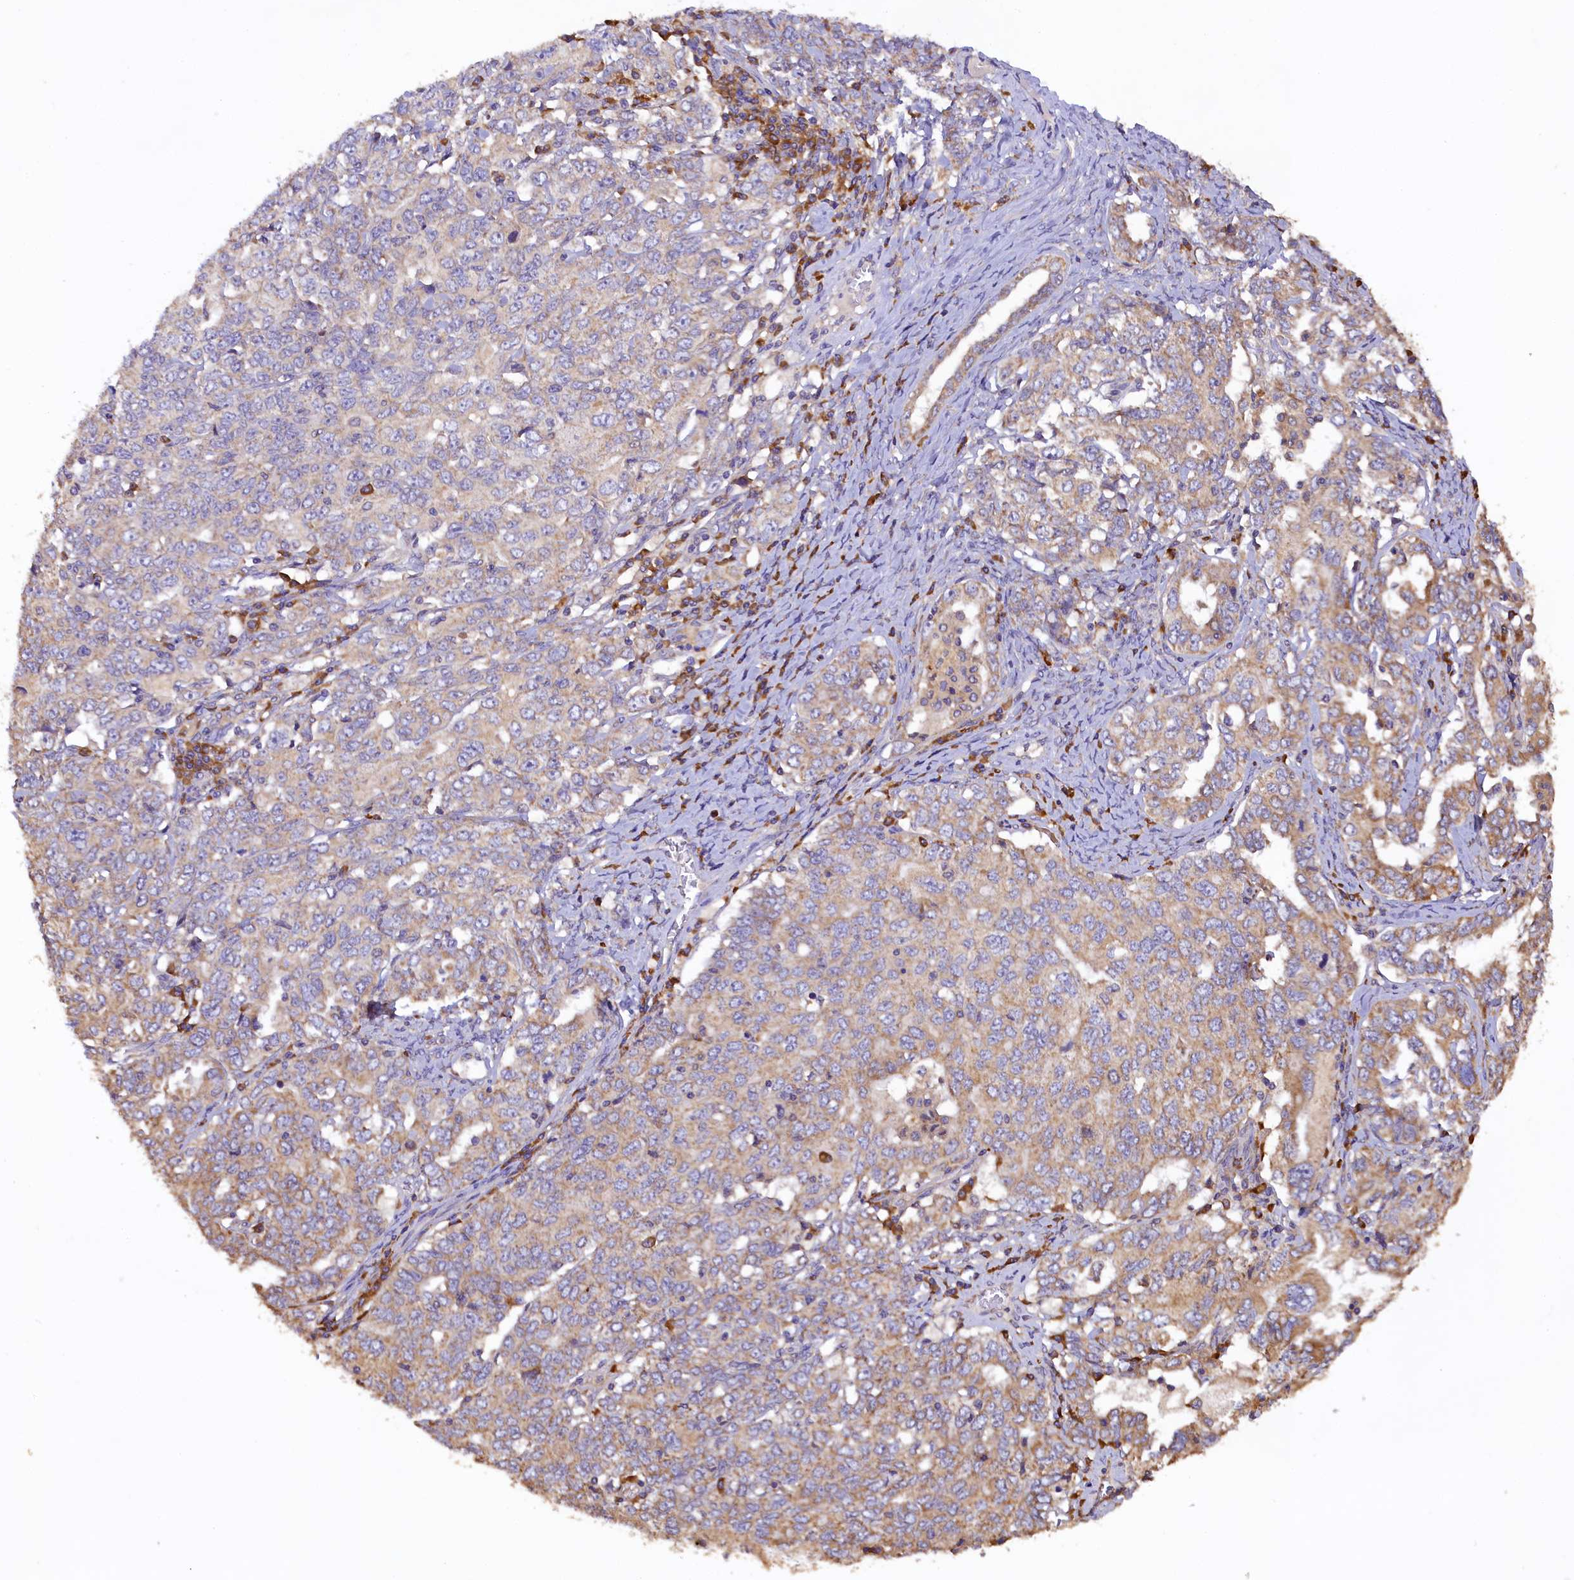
{"staining": {"intensity": "moderate", "quantity": "25%-75%", "location": "cytoplasmic/membranous"}, "tissue": "ovarian cancer", "cell_type": "Tumor cells", "image_type": "cancer", "snomed": [{"axis": "morphology", "description": "Carcinoma, endometroid"}, {"axis": "topography", "description": "Ovary"}], "caption": "Tumor cells show medium levels of moderate cytoplasmic/membranous staining in approximately 25%-75% of cells in human ovarian cancer. The staining is performed using DAB (3,3'-diaminobenzidine) brown chromogen to label protein expression. The nuclei are counter-stained blue using hematoxylin.", "gene": "ENKD1", "patient": {"sex": "female", "age": 62}}